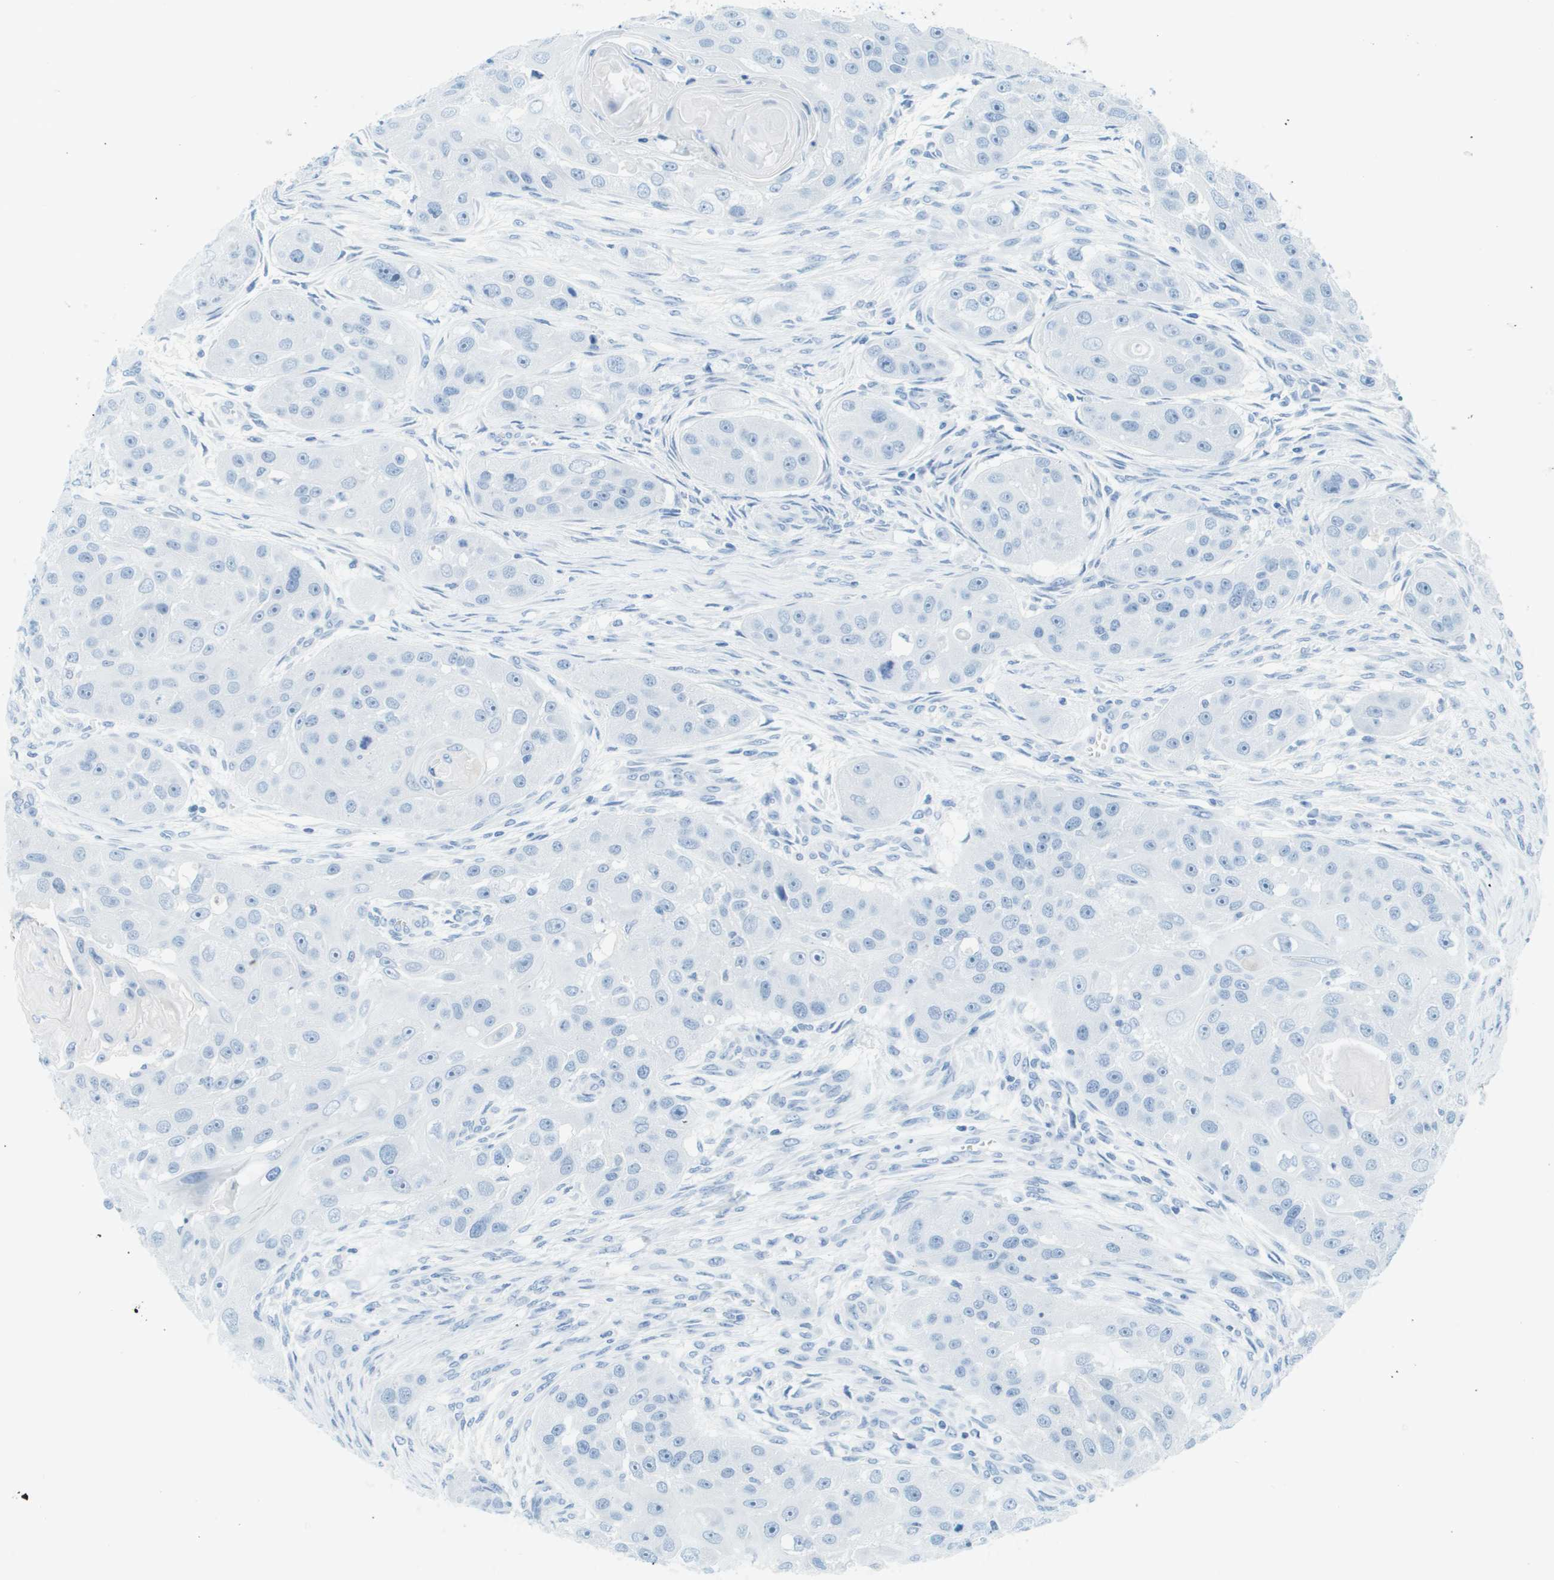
{"staining": {"intensity": "negative", "quantity": "none", "location": "none"}, "tissue": "head and neck cancer", "cell_type": "Tumor cells", "image_type": "cancer", "snomed": [{"axis": "morphology", "description": "Normal tissue, NOS"}, {"axis": "morphology", "description": "Squamous cell carcinoma, NOS"}, {"axis": "topography", "description": "Skeletal muscle"}, {"axis": "topography", "description": "Head-Neck"}], "caption": "DAB (3,3'-diaminobenzidine) immunohistochemical staining of squamous cell carcinoma (head and neck) displays no significant staining in tumor cells.", "gene": "CDHR2", "patient": {"sex": "male", "age": 51}}